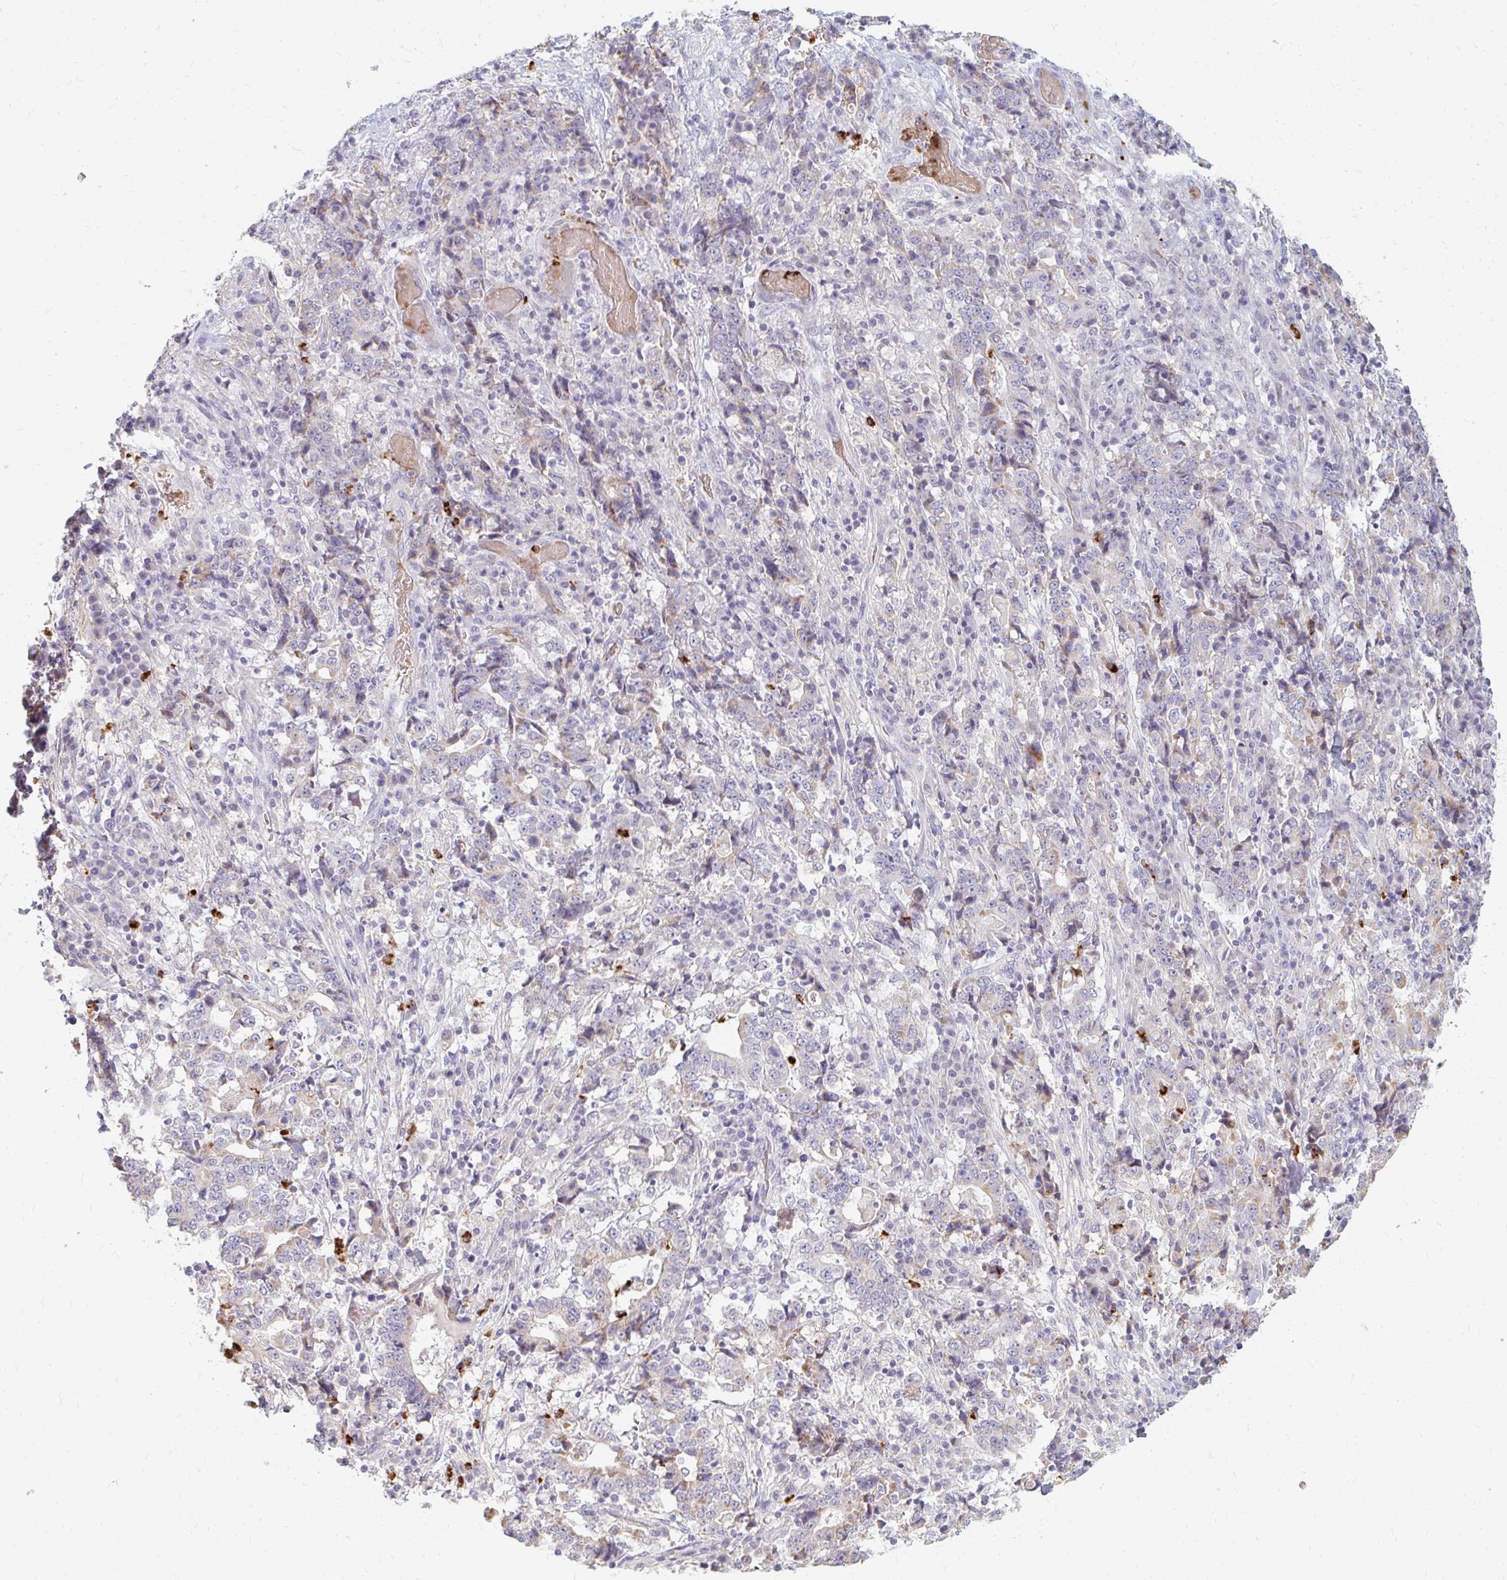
{"staining": {"intensity": "weak", "quantity": "<25%", "location": "cytoplasmic/membranous"}, "tissue": "stomach cancer", "cell_type": "Tumor cells", "image_type": "cancer", "snomed": [{"axis": "morphology", "description": "Normal tissue, NOS"}, {"axis": "morphology", "description": "Adenocarcinoma, NOS"}, {"axis": "topography", "description": "Stomach, upper"}, {"axis": "topography", "description": "Stomach"}], "caption": "There is no significant expression in tumor cells of stomach cancer.", "gene": "RAB33A", "patient": {"sex": "male", "age": 59}}